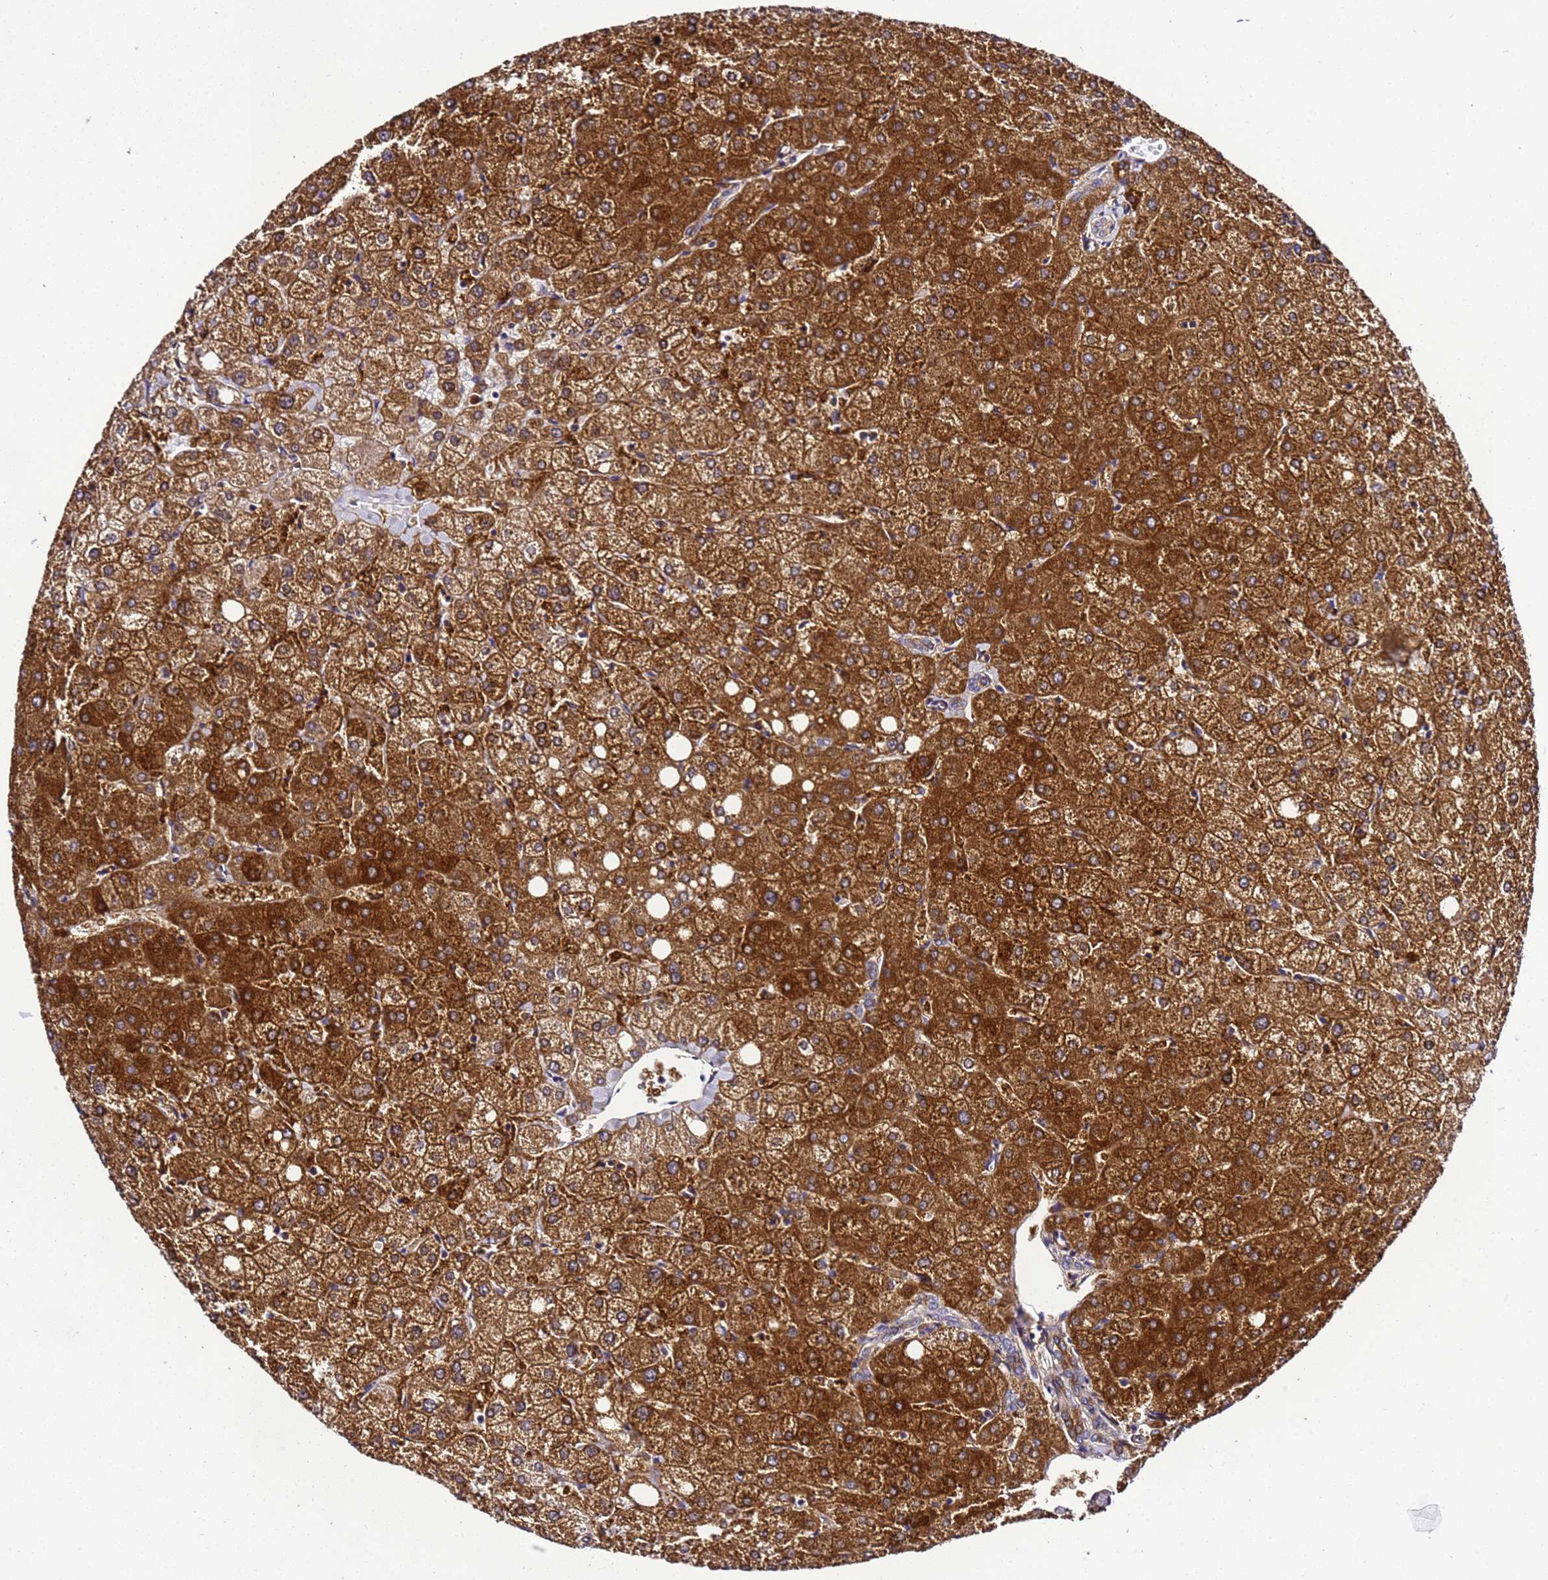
{"staining": {"intensity": "moderate", "quantity": ">75%", "location": "cytoplasmic/membranous"}, "tissue": "liver", "cell_type": "Cholangiocytes", "image_type": "normal", "snomed": [{"axis": "morphology", "description": "Normal tissue, NOS"}, {"axis": "topography", "description": "Liver"}], "caption": "Immunohistochemistry (IHC) image of normal liver: human liver stained using immunohistochemistry (IHC) reveals medium levels of moderate protein expression localized specifically in the cytoplasmic/membranous of cholangiocytes, appearing as a cytoplasmic/membranous brown color.", "gene": "ZNF417", "patient": {"sex": "female", "age": 54}}